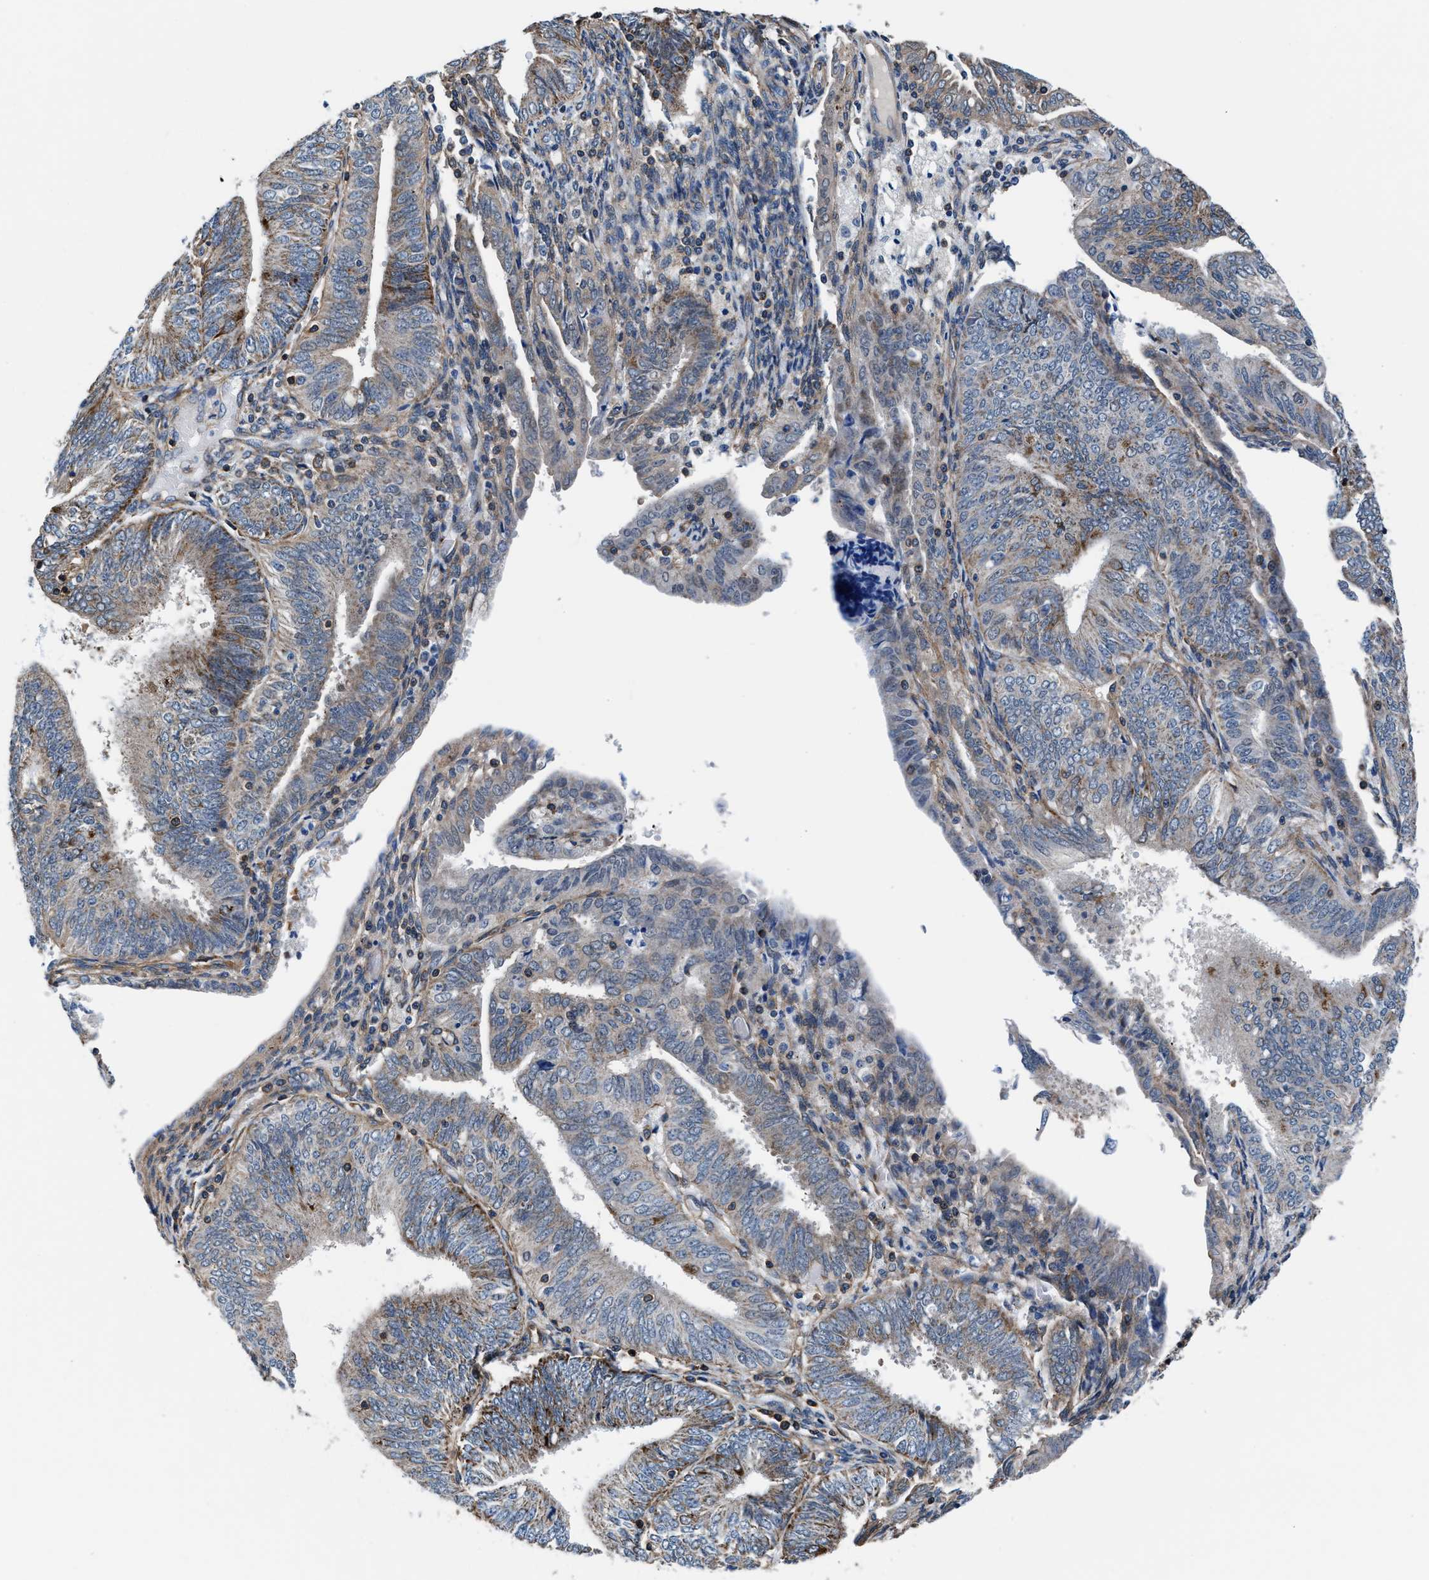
{"staining": {"intensity": "moderate", "quantity": "25%-75%", "location": "cytoplasmic/membranous"}, "tissue": "endometrial cancer", "cell_type": "Tumor cells", "image_type": "cancer", "snomed": [{"axis": "morphology", "description": "Adenocarcinoma, NOS"}, {"axis": "topography", "description": "Endometrium"}], "caption": "Immunohistochemistry (IHC) photomicrograph of neoplastic tissue: adenocarcinoma (endometrial) stained using immunohistochemistry (IHC) exhibits medium levels of moderate protein expression localized specifically in the cytoplasmic/membranous of tumor cells, appearing as a cytoplasmic/membranous brown color.", "gene": "NKTR", "patient": {"sex": "female", "age": 58}}